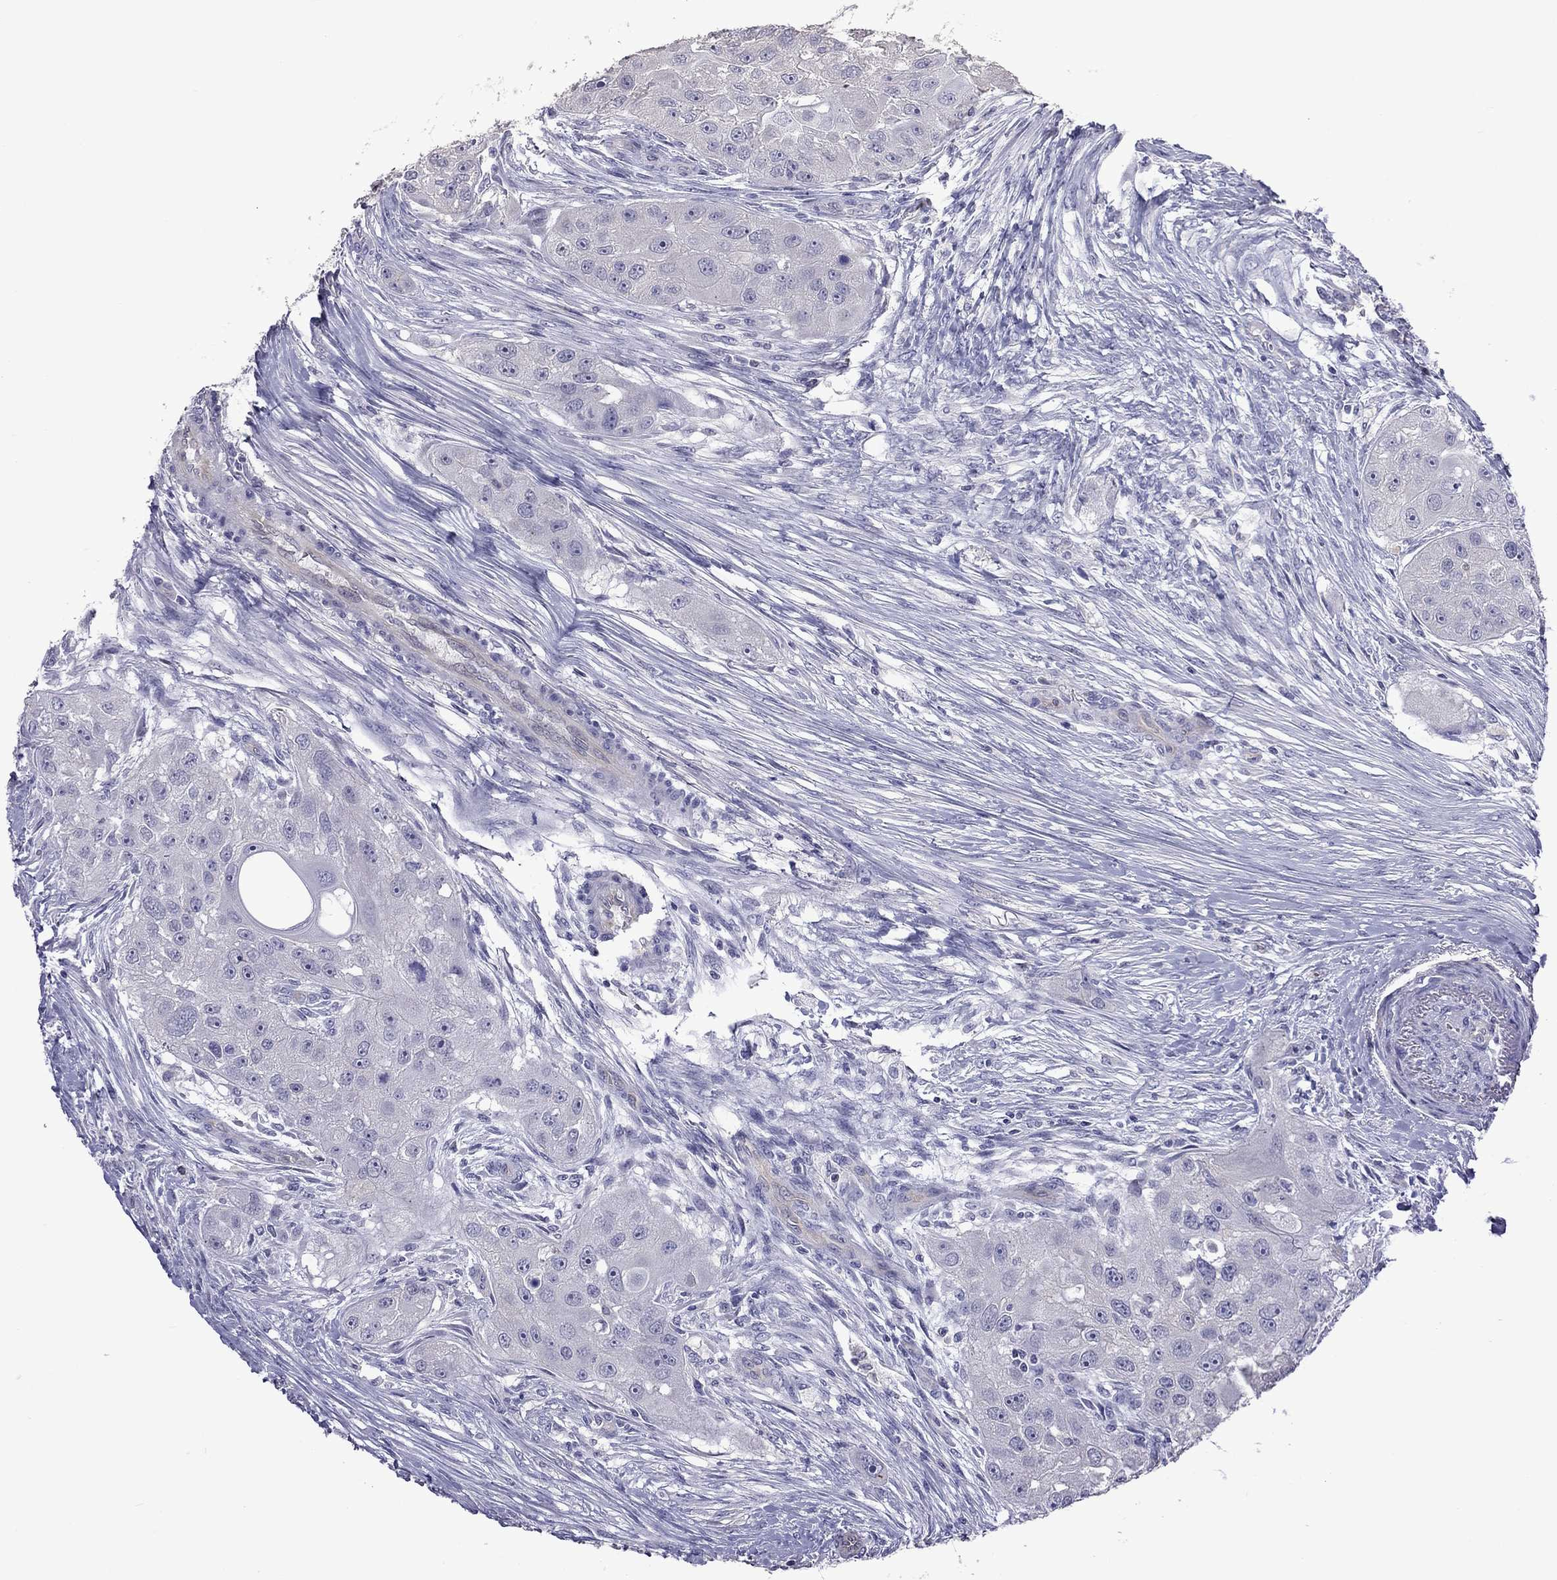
{"staining": {"intensity": "negative", "quantity": "none", "location": "none"}, "tissue": "head and neck cancer", "cell_type": "Tumor cells", "image_type": "cancer", "snomed": [{"axis": "morphology", "description": "Normal tissue, NOS"}, {"axis": "morphology", "description": "Squamous cell carcinoma, NOS"}, {"axis": "topography", "description": "Skeletal muscle"}, {"axis": "topography", "description": "Head-Neck"}], "caption": "High magnification brightfield microscopy of head and neck cancer stained with DAB (brown) and counterstained with hematoxylin (blue): tumor cells show no significant expression.", "gene": "FEZ1", "patient": {"sex": "male", "age": 51}}